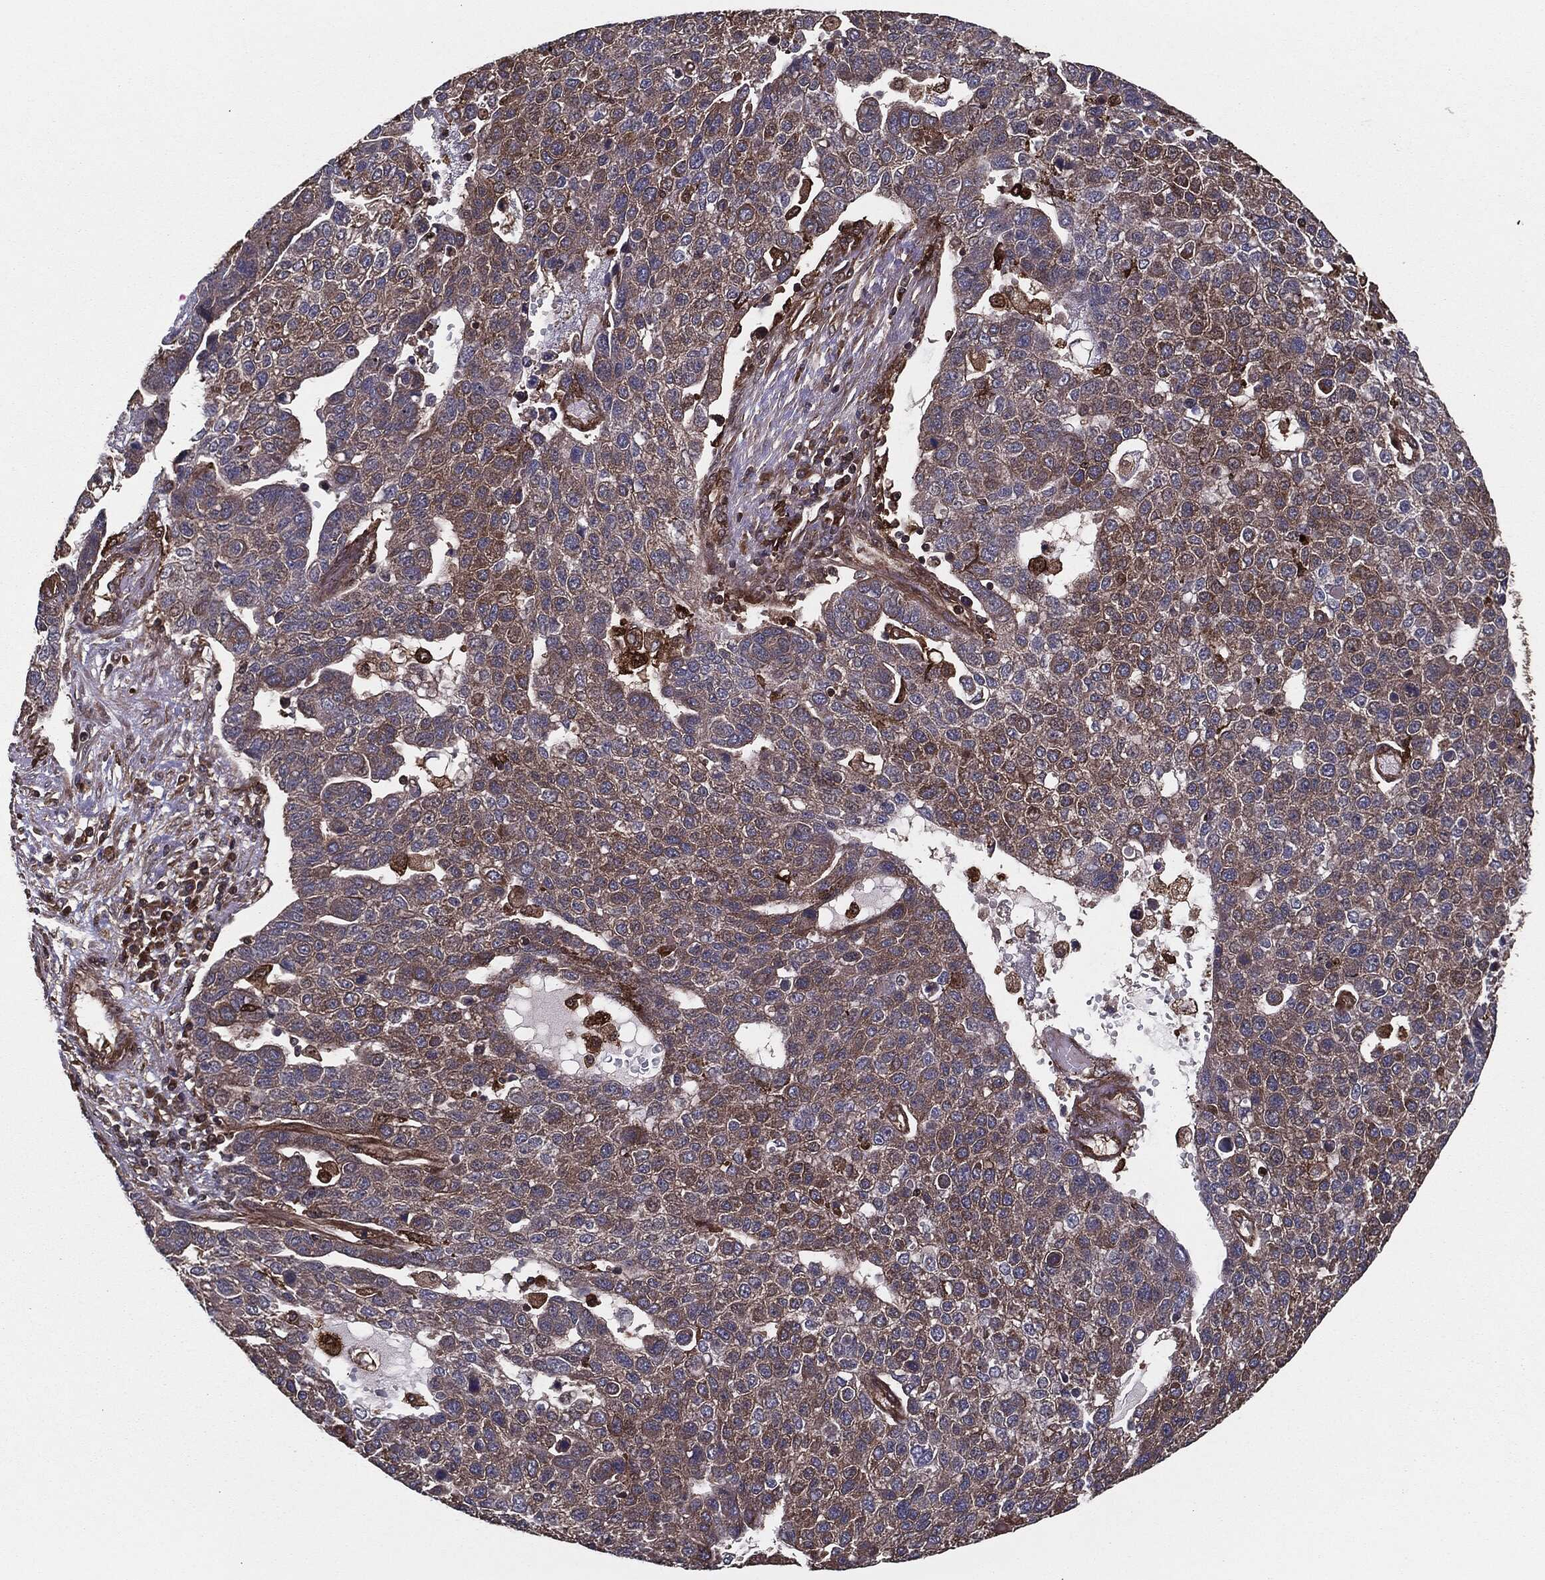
{"staining": {"intensity": "moderate", "quantity": "25%-75%", "location": "cytoplasmic/membranous"}, "tissue": "pancreatic cancer", "cell_type": "Tumor cells", "image_type": "cancer", "snomed": [{"axis": "morphology", "description": "Adenocarcinoma, NOS"}, {"axis": "topography", "description": "Pancreas"}], "caption": "A photomicrograph showing moderate cytoplasmic/membranous expression in about 25%-75% of tumor cells in adenocarcinoma (pancreatic), as visualized by brown immunohistochemical staining.", "gene": "RAP1GDS1", "patient": {"sex": "female", "age": 61}}